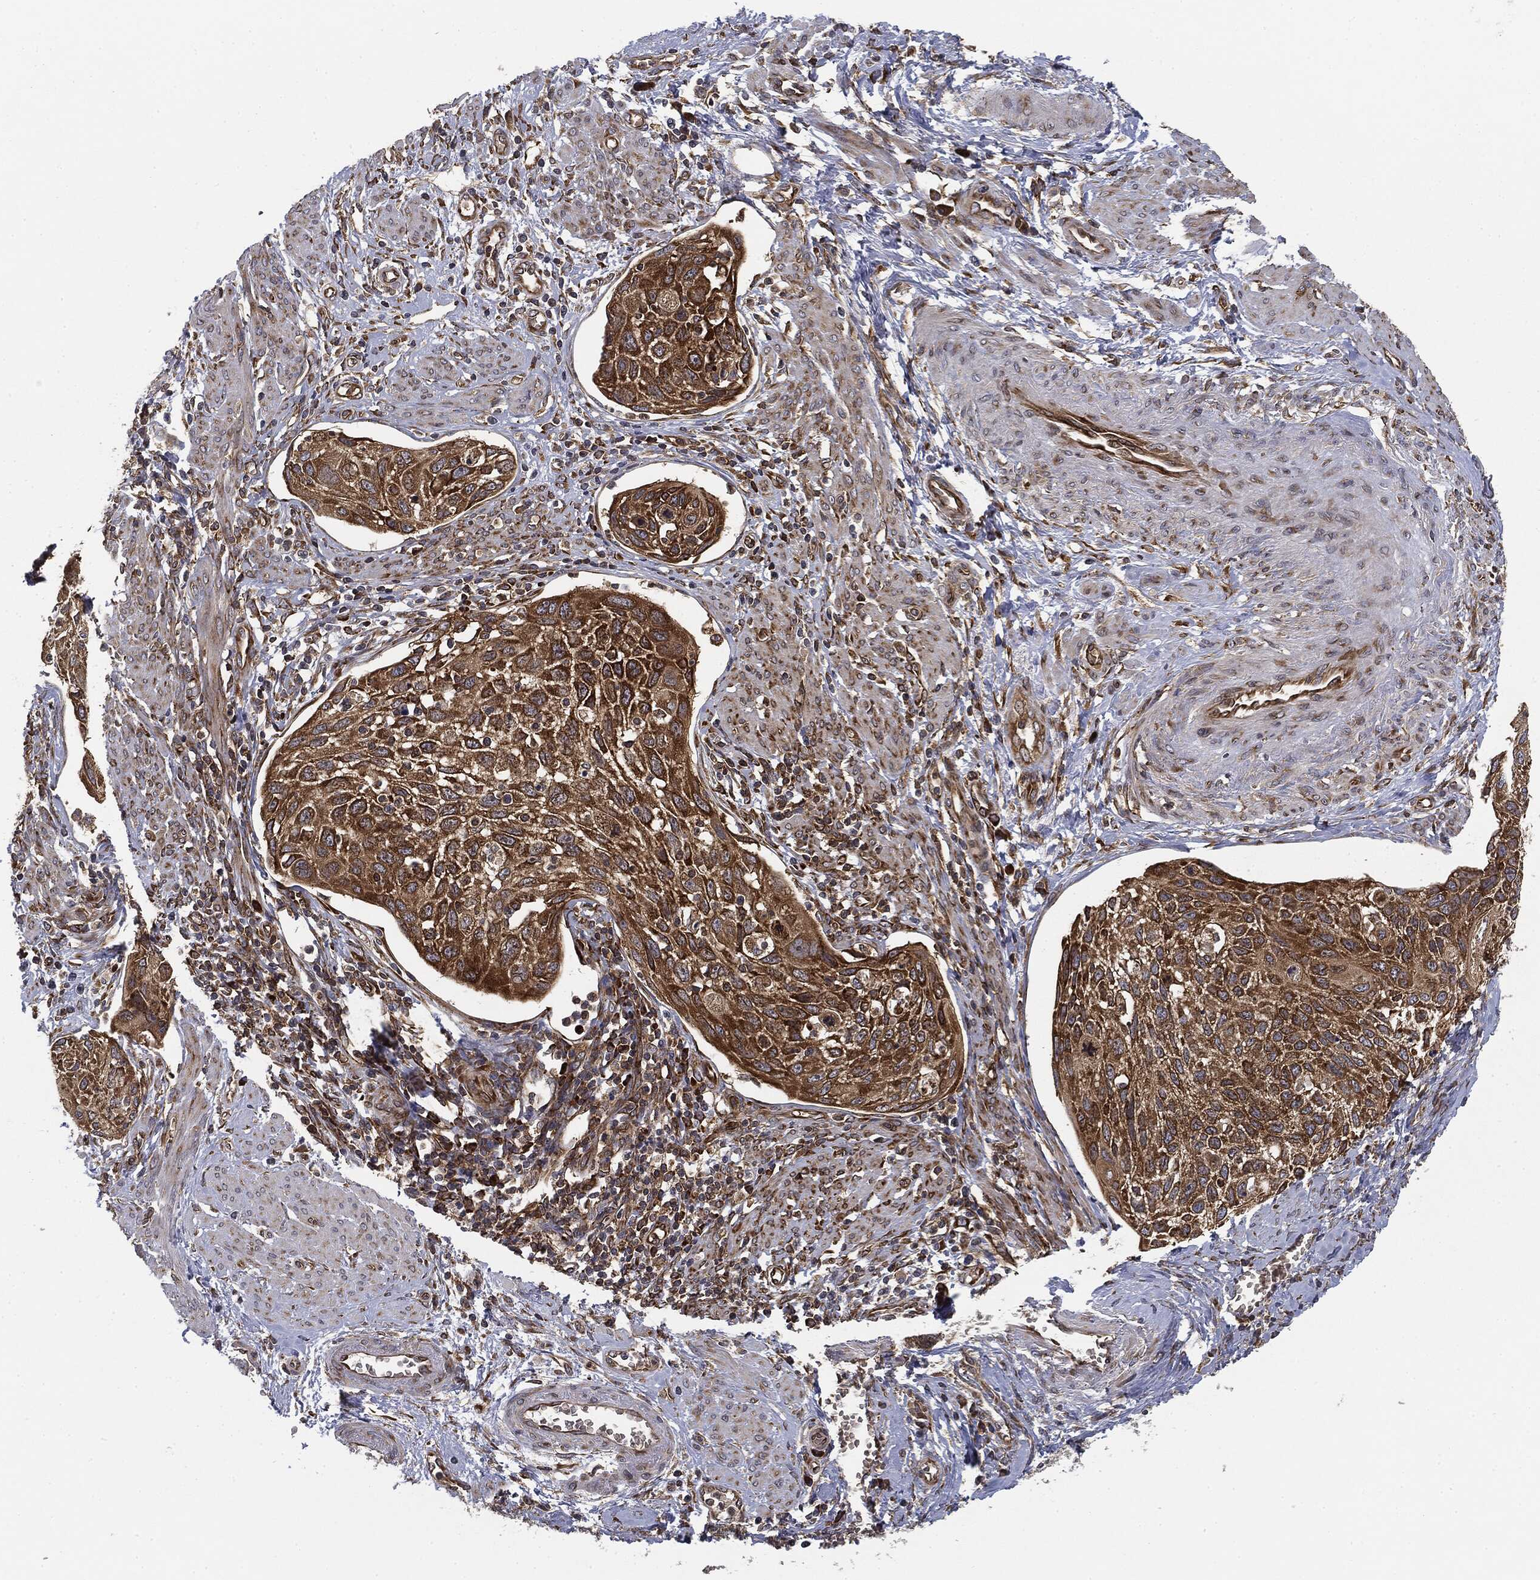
{"staining": {"intensity": "strong", "quantity": ">75%", "location": "cytoplasmic/membranous"}, "tissue": "cervical cancer", "cell_type": "Tumor cells", "image_type": "cancer", "snomed": [{"axis": "morphology", "description": "Squamous cell carcinoma, NOS"}, {"axis": "topography", "description": "Cervix"}], "caption": "Immunohistochemical staining of human cervical squamous cell carcinoma displays high levels of strong cytoplasmic/membranous staining in about >75% of tumor cells.", "gene": "EIF2AK2", "patient": {"sex": "female", "age": 70}}